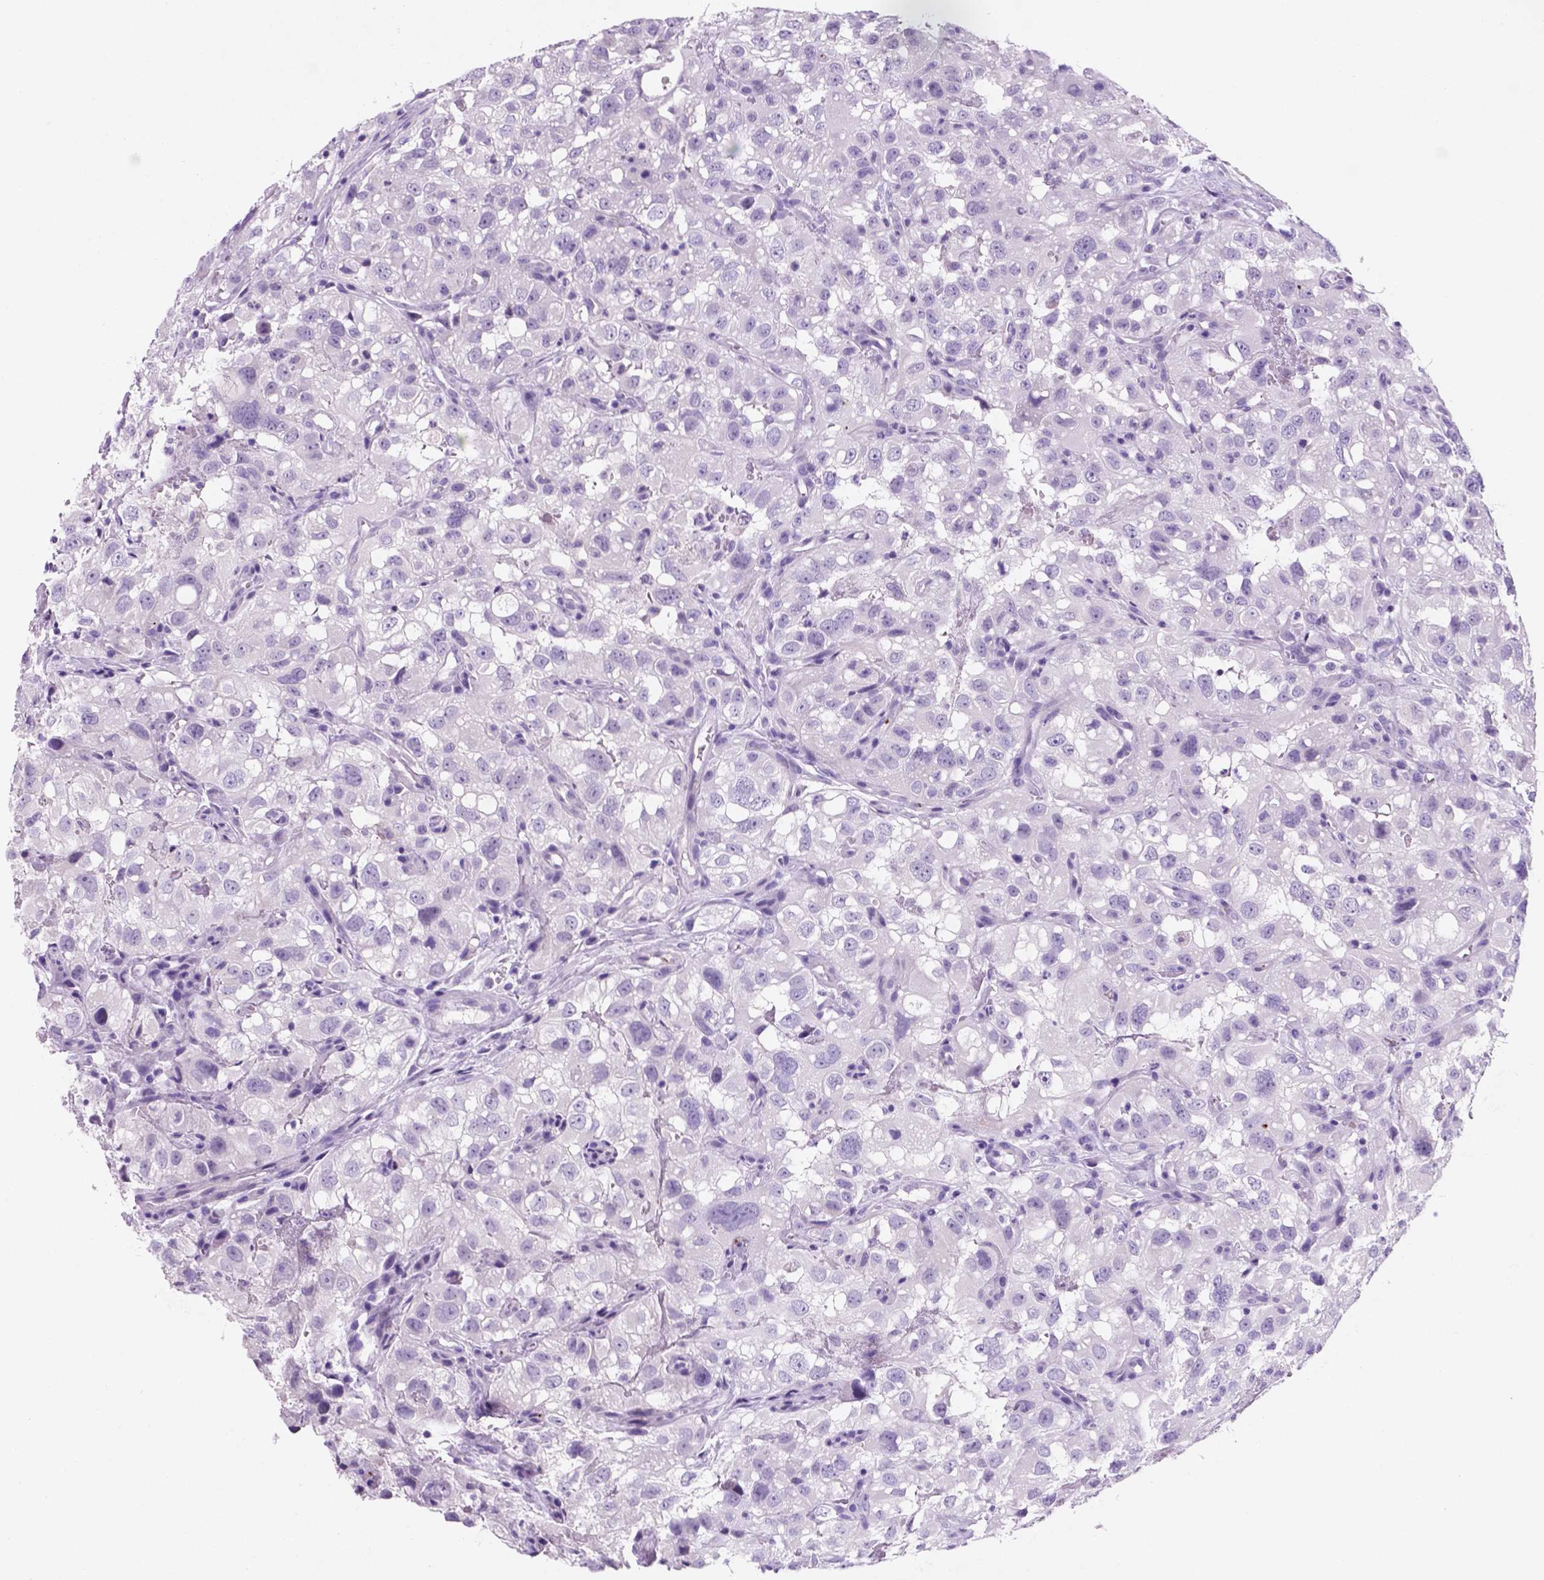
{"staining": {"intensity": "negative", "quantity": "none", "location": "none"}, "tissue": "renal cancer", "cell_type": "Tumor cells", "image_type": "cancer", "snomed": [{"axis": "morphology", "description": "Adenocarcinoma, NOS"}, {"axis": "topography", "description": "Kidney"}], "caption": "The image reveals no staining of tumor cells in renal cancer (adenocarcinoma). The staining is performed using DAB brown chromogen with nuclei counter-stained in using hematoxylin.", "gene": "EBLN2", "patient": {"sex": "male", "age": 64}}